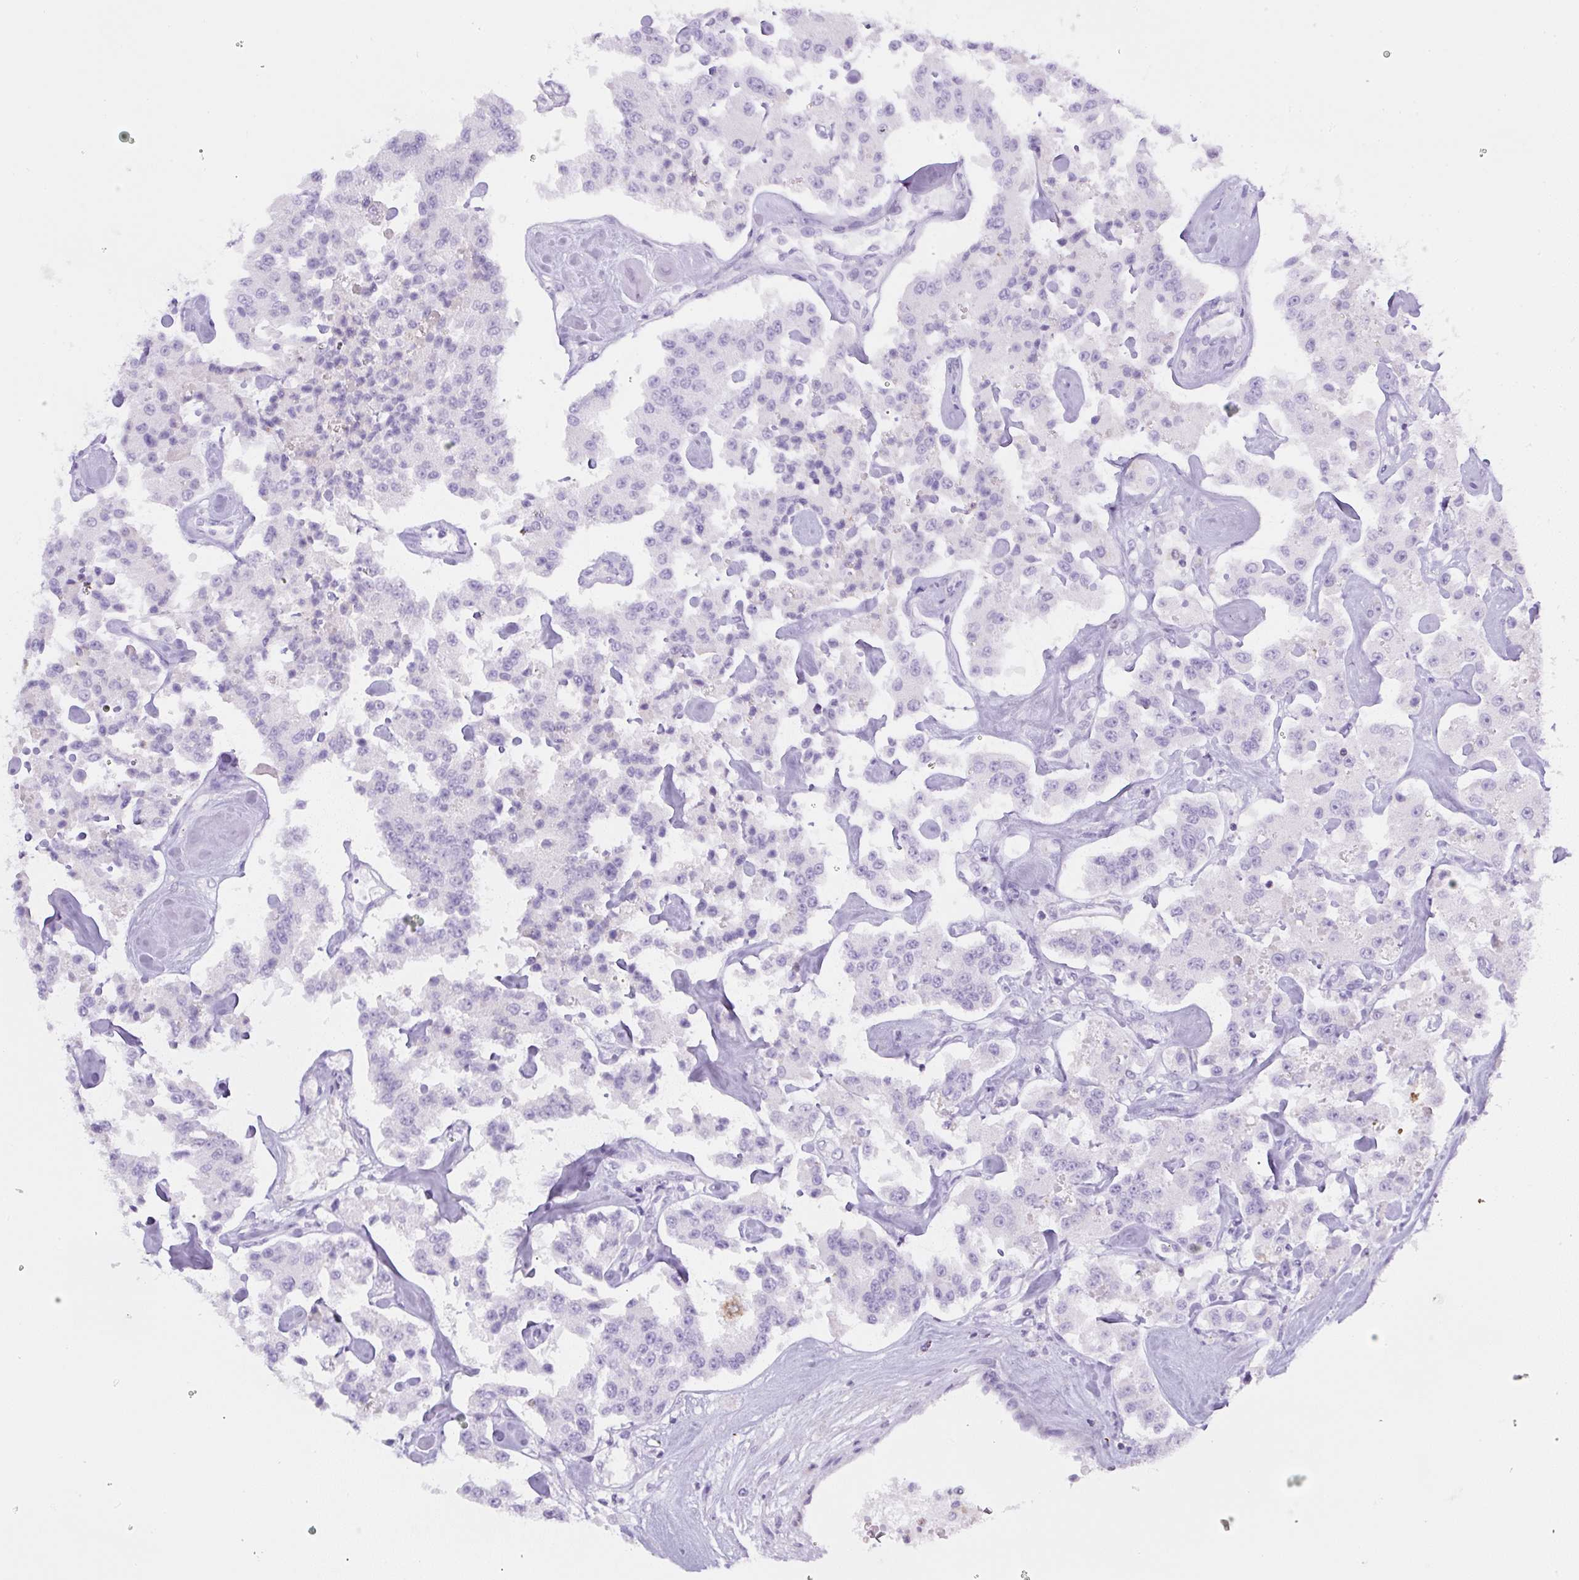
{"staining": {"intensity": "negative", "quantity": "none", "location": "none"}, "tissue": "carcinoid", "cell_type": "Tumor cells", "image_type": "cancer", "snomed": [{"axis": "morphology", "description": "Carcinoid, malignant, NOS"}, {"axis": "topography", "description": "Pancreas"}], "caption": "The image demonstrates no staining of tumor cells in carcinoid.", "gene": "PIP5KL1", "patient": {"sex": "male", "age": 41}}